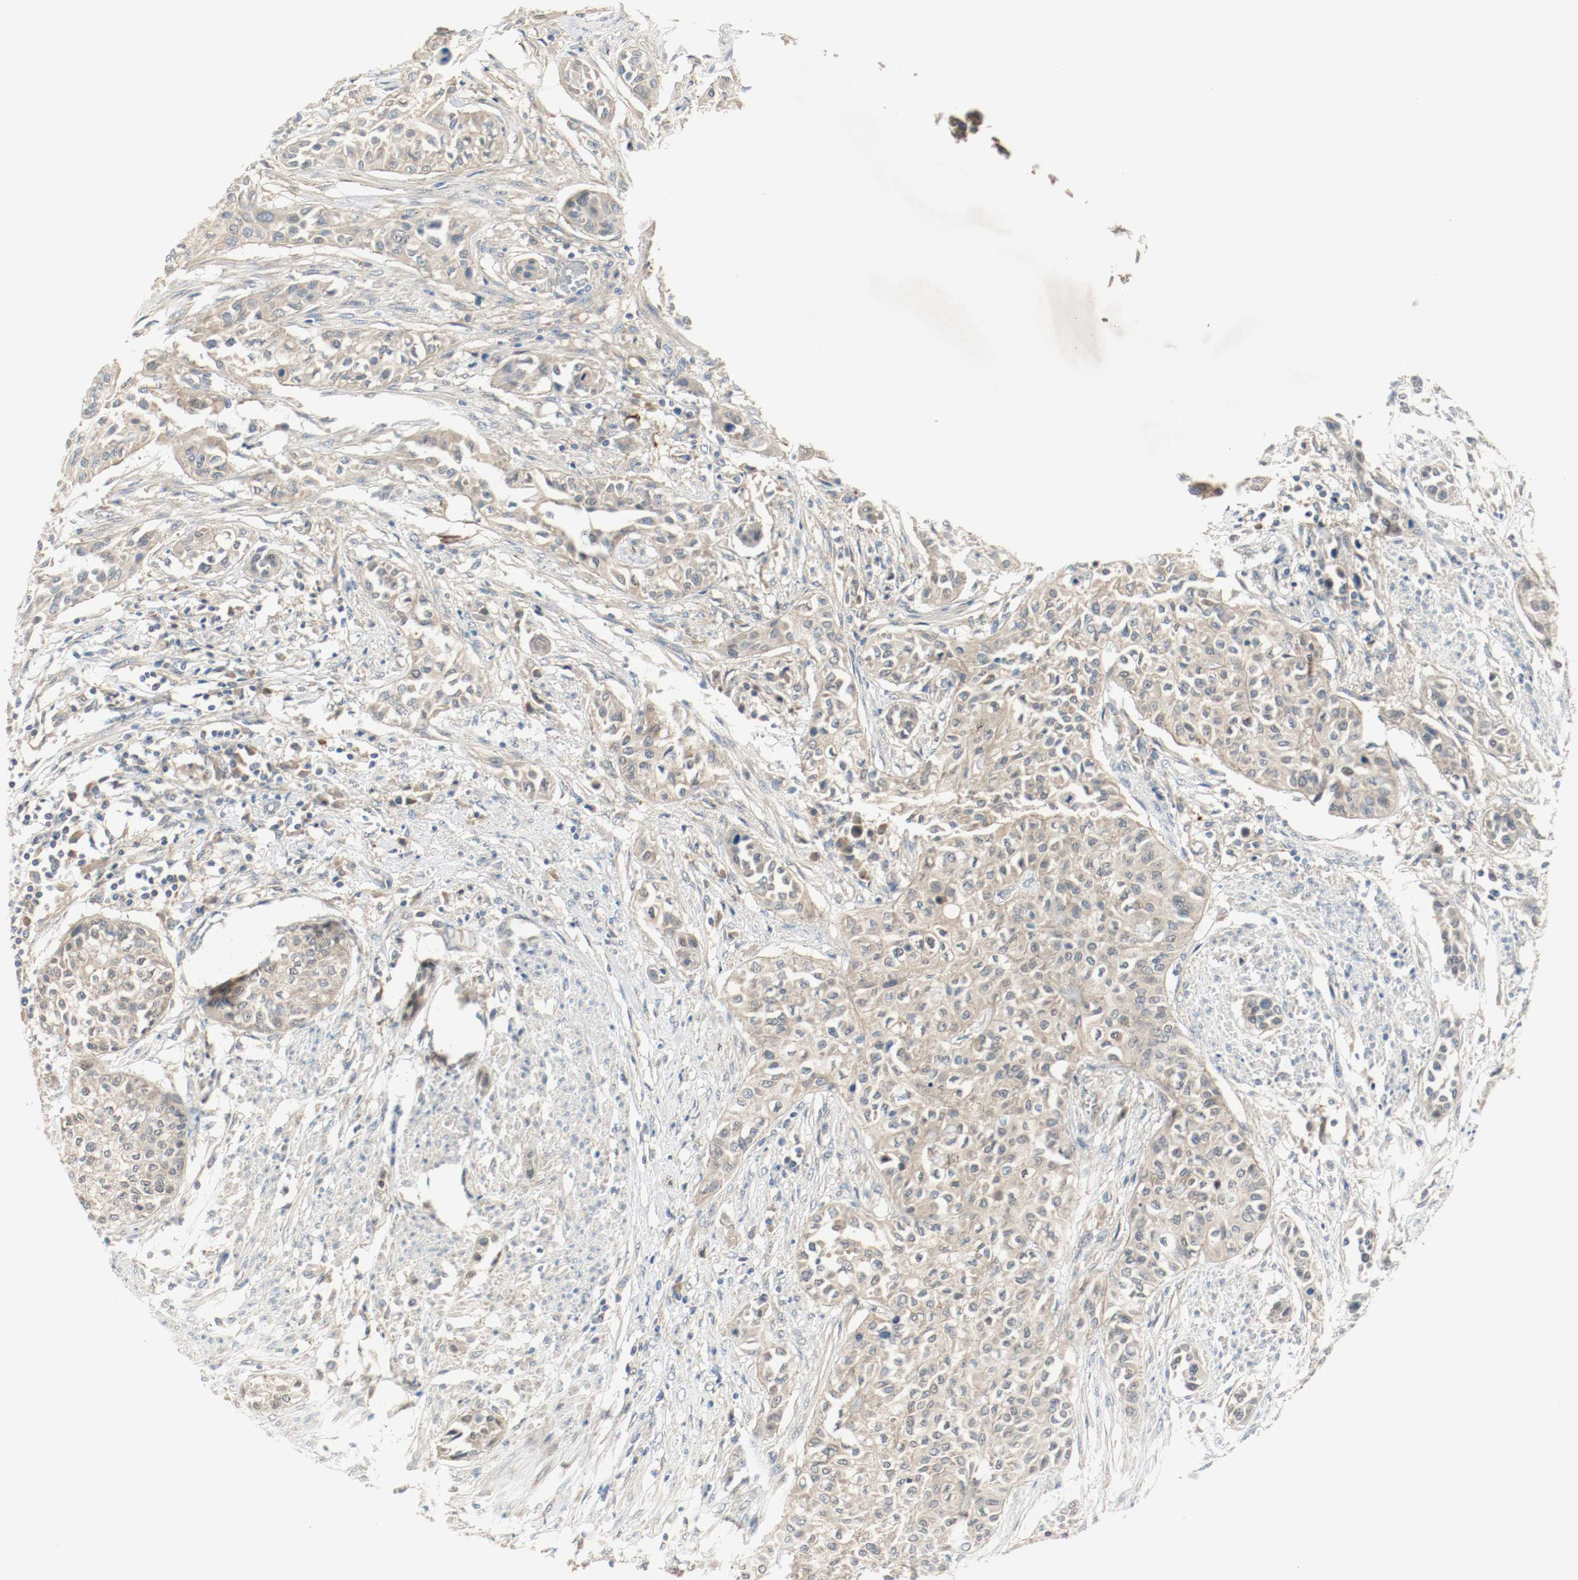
{"staining": {"intensity": "weak", "quantity": ">75%", "location": "cytoplasmic/membranous"}, "tissue": "urothelial cancer", "cell_type": "Tumor cells", "image_type": "cancer", "snomed": [{"axis": "morphology", "description": "Urothelial carcinoma, High grade"}, {"axis": "topography", "description": "Urinary bladder"}], "caption": "This is an image of IHC staining of urothelial cancer, which shows weak expression in the cytoplasmic/membranous of tumor cells.", "gene": "MELTF", "patient": {"sex": "male", "age": 74}}